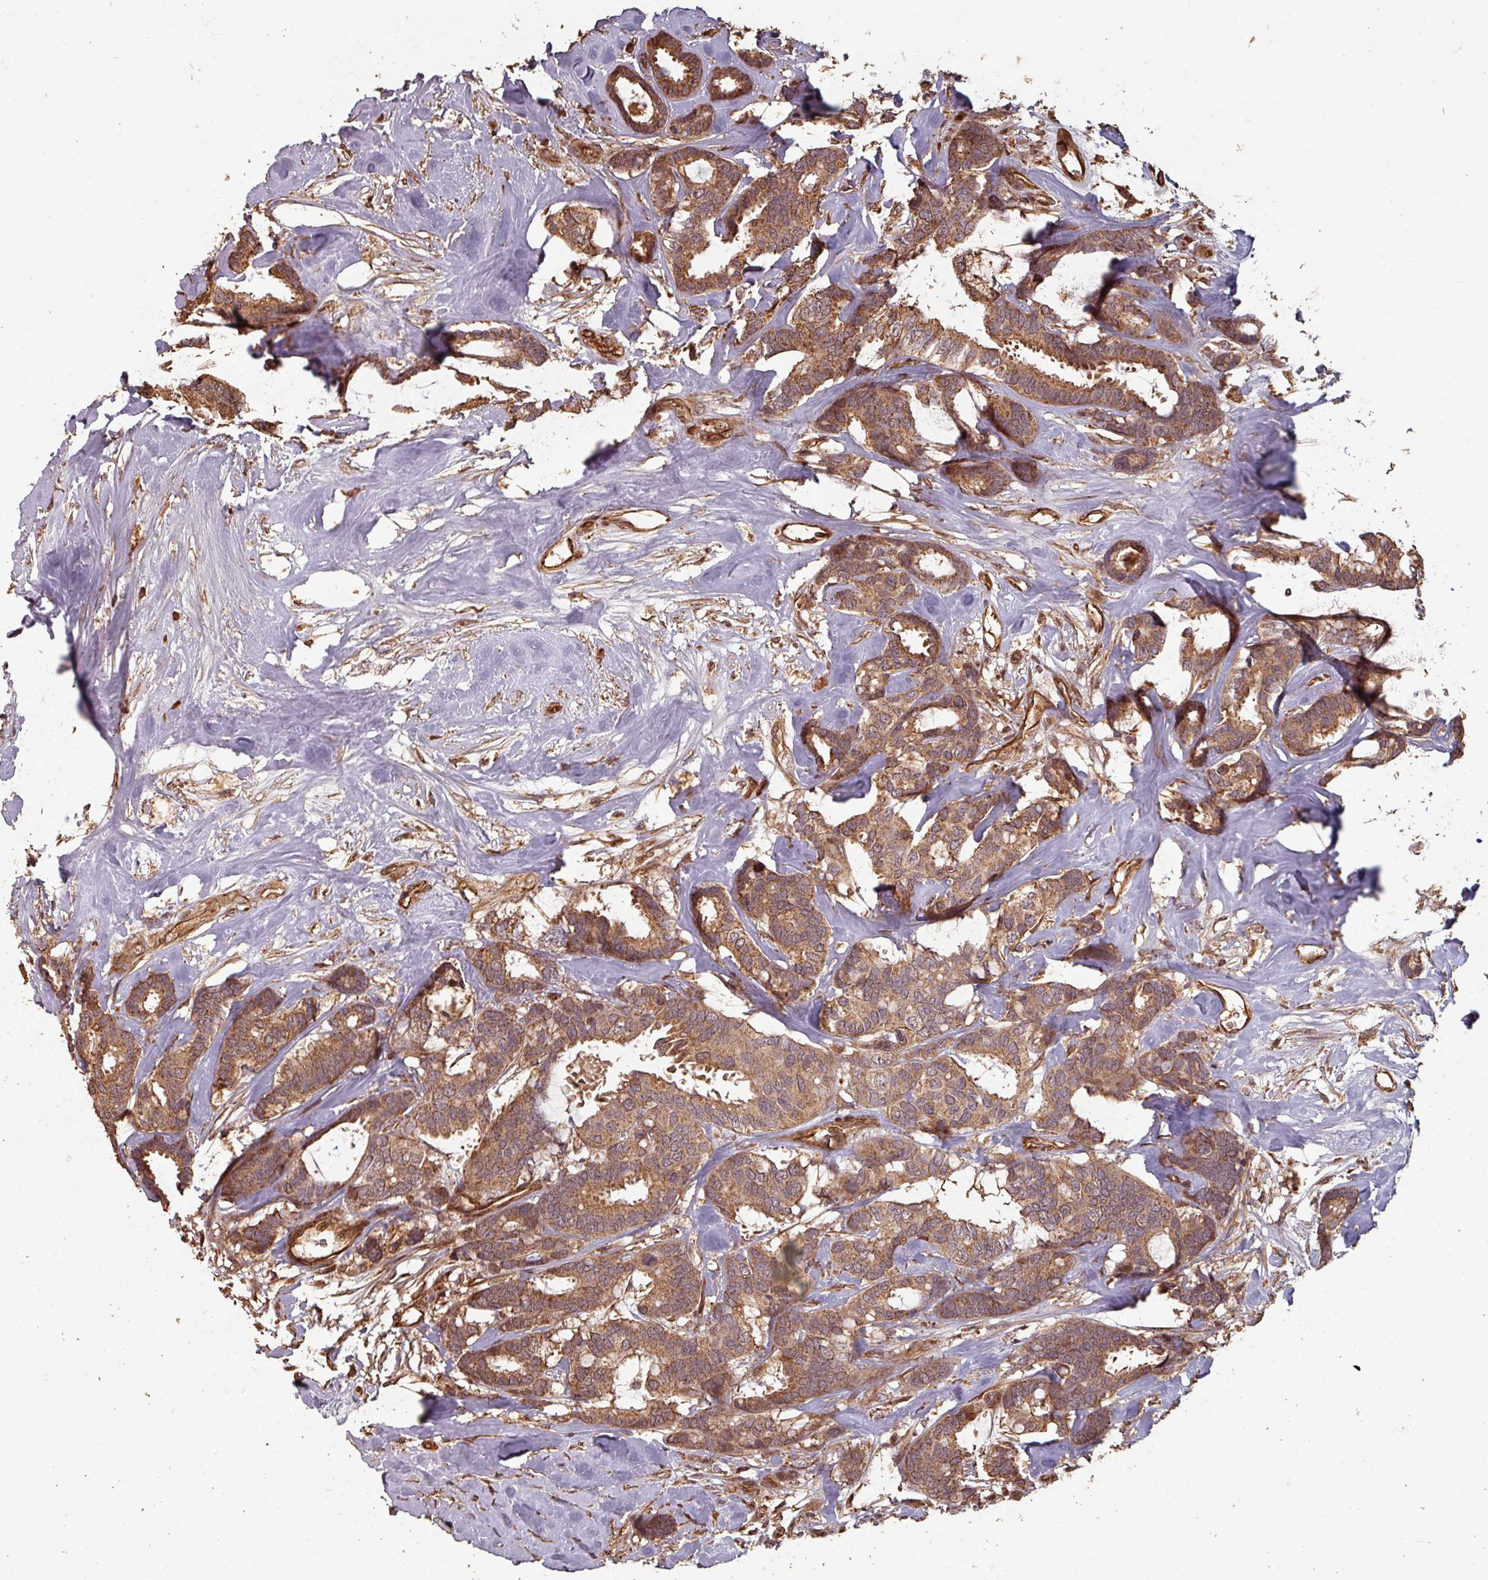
{"staining": {"intensity": "strong", "quantity": ">75%", "location": "cytoplasmic/membranous"}, "tissue": "breast cancer", "cell_type": "Tumor cells", "image_type": "cancer", "snomed": [{"axis": "morphology", "description": "Duct carcinoma"}, {"axis": "topography", "description": "Breast"}], "caption": "This is a micrograph of immunohistochemistry (IHC) staining of breast cancer, which shows strong staining in the cytoplasmic/membranous of tumor cells.", "gene": "EID1", "patient": {"sex": "female", "age": 87}}